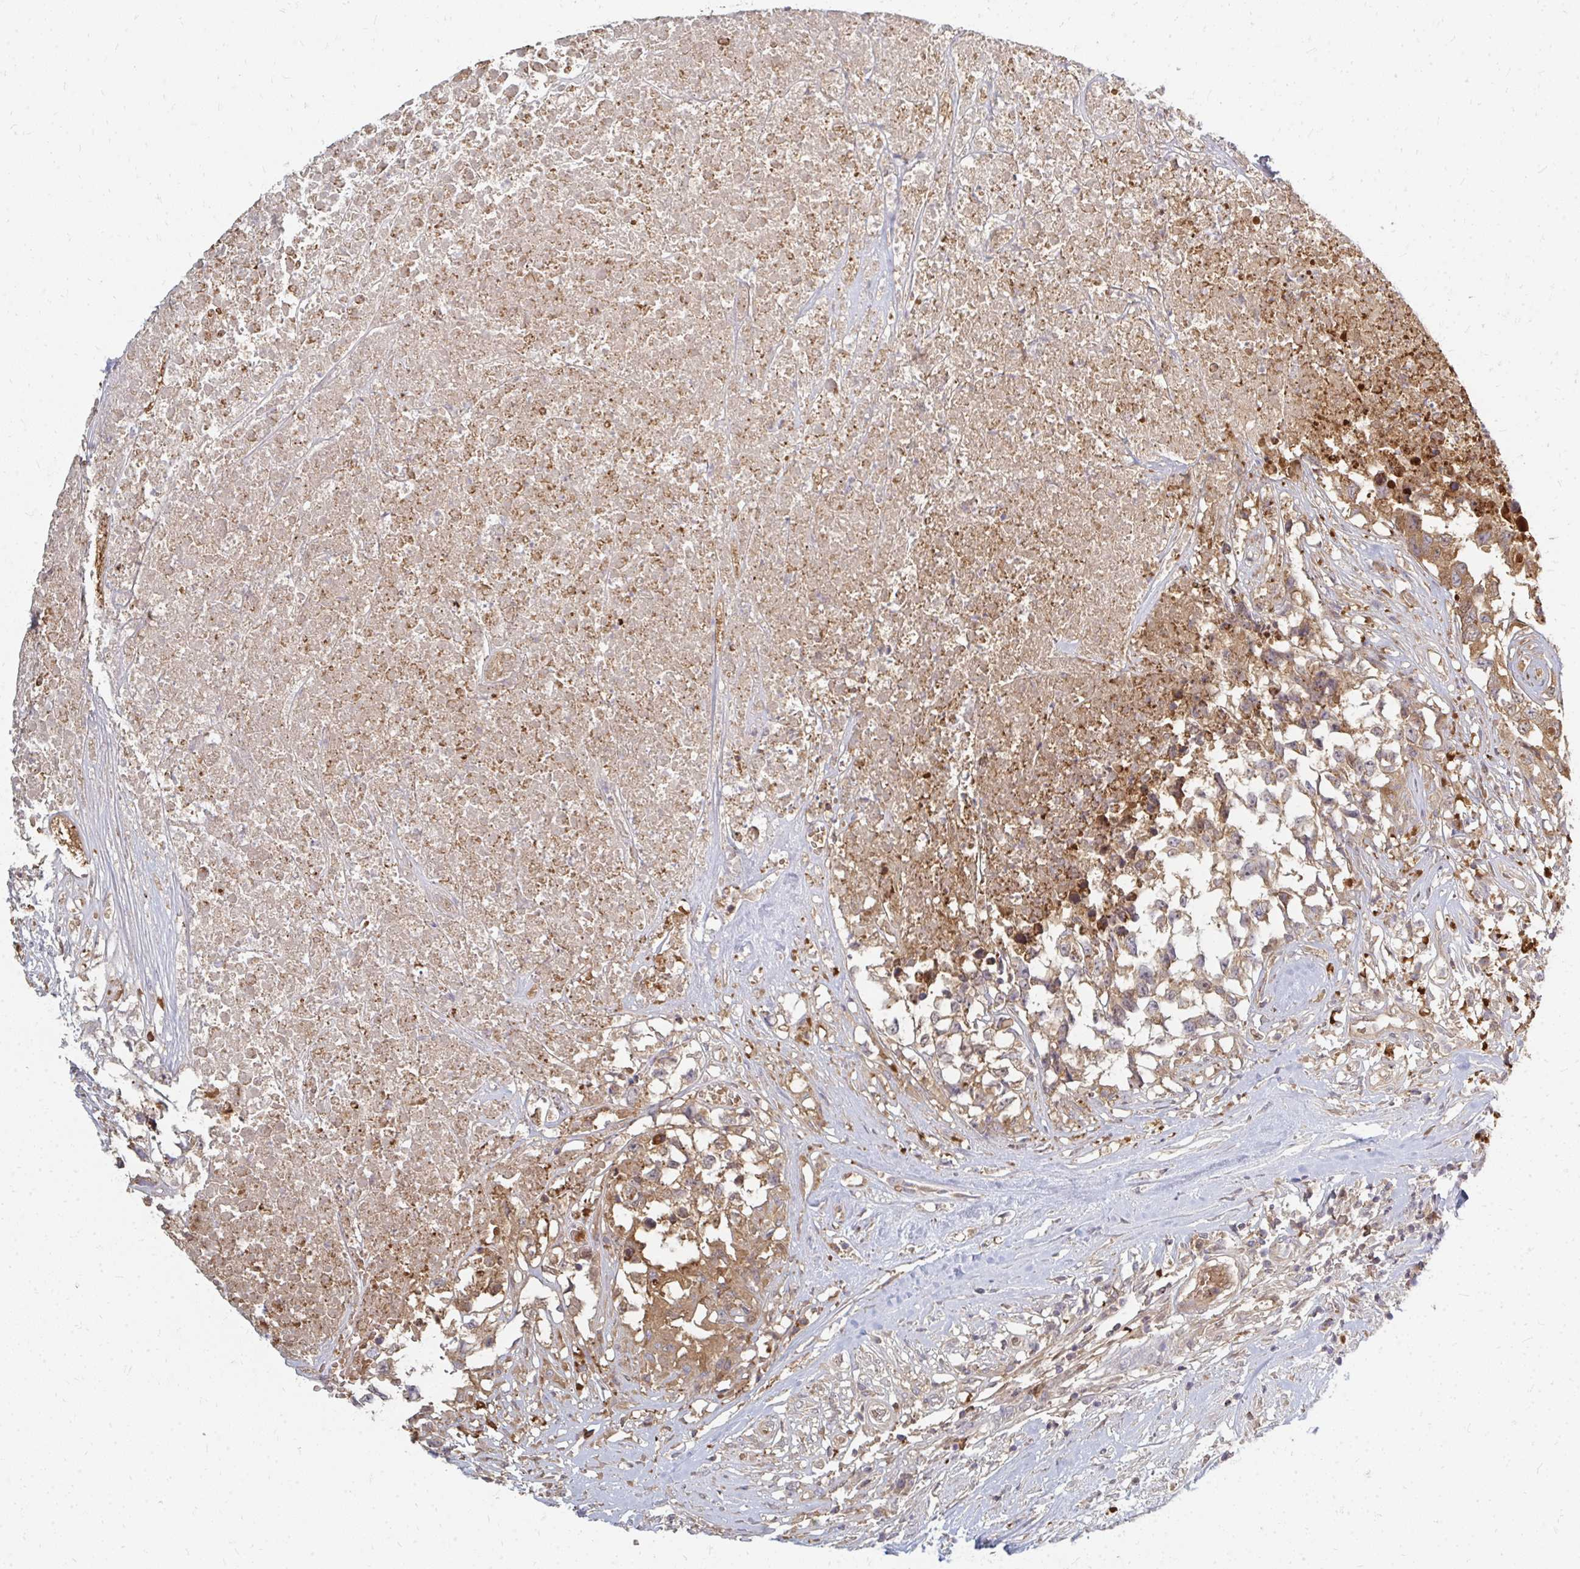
{"staining": {"intensity": "moderate", "quantity": ">75%", "location": "cytoplasmic/membranous"}, "tissue": "testis cancer", "cell_type": "Tumor cells", "image_type": "cancer", "snomed": [{"axis": "morphology", "description": "Carcinoma, Embryonal, NOS"}, {"axis": "topography", "description": "Testis"}], "caption": "This histopathology image reveals IHC staining of testis cancer (embryonal carcinoma), with medium moderate cytoplasmic/membranous expression in about >75% of tumor cells.", "gene": "ZNF285", "patient": {"sex": "male", "age": 83}}